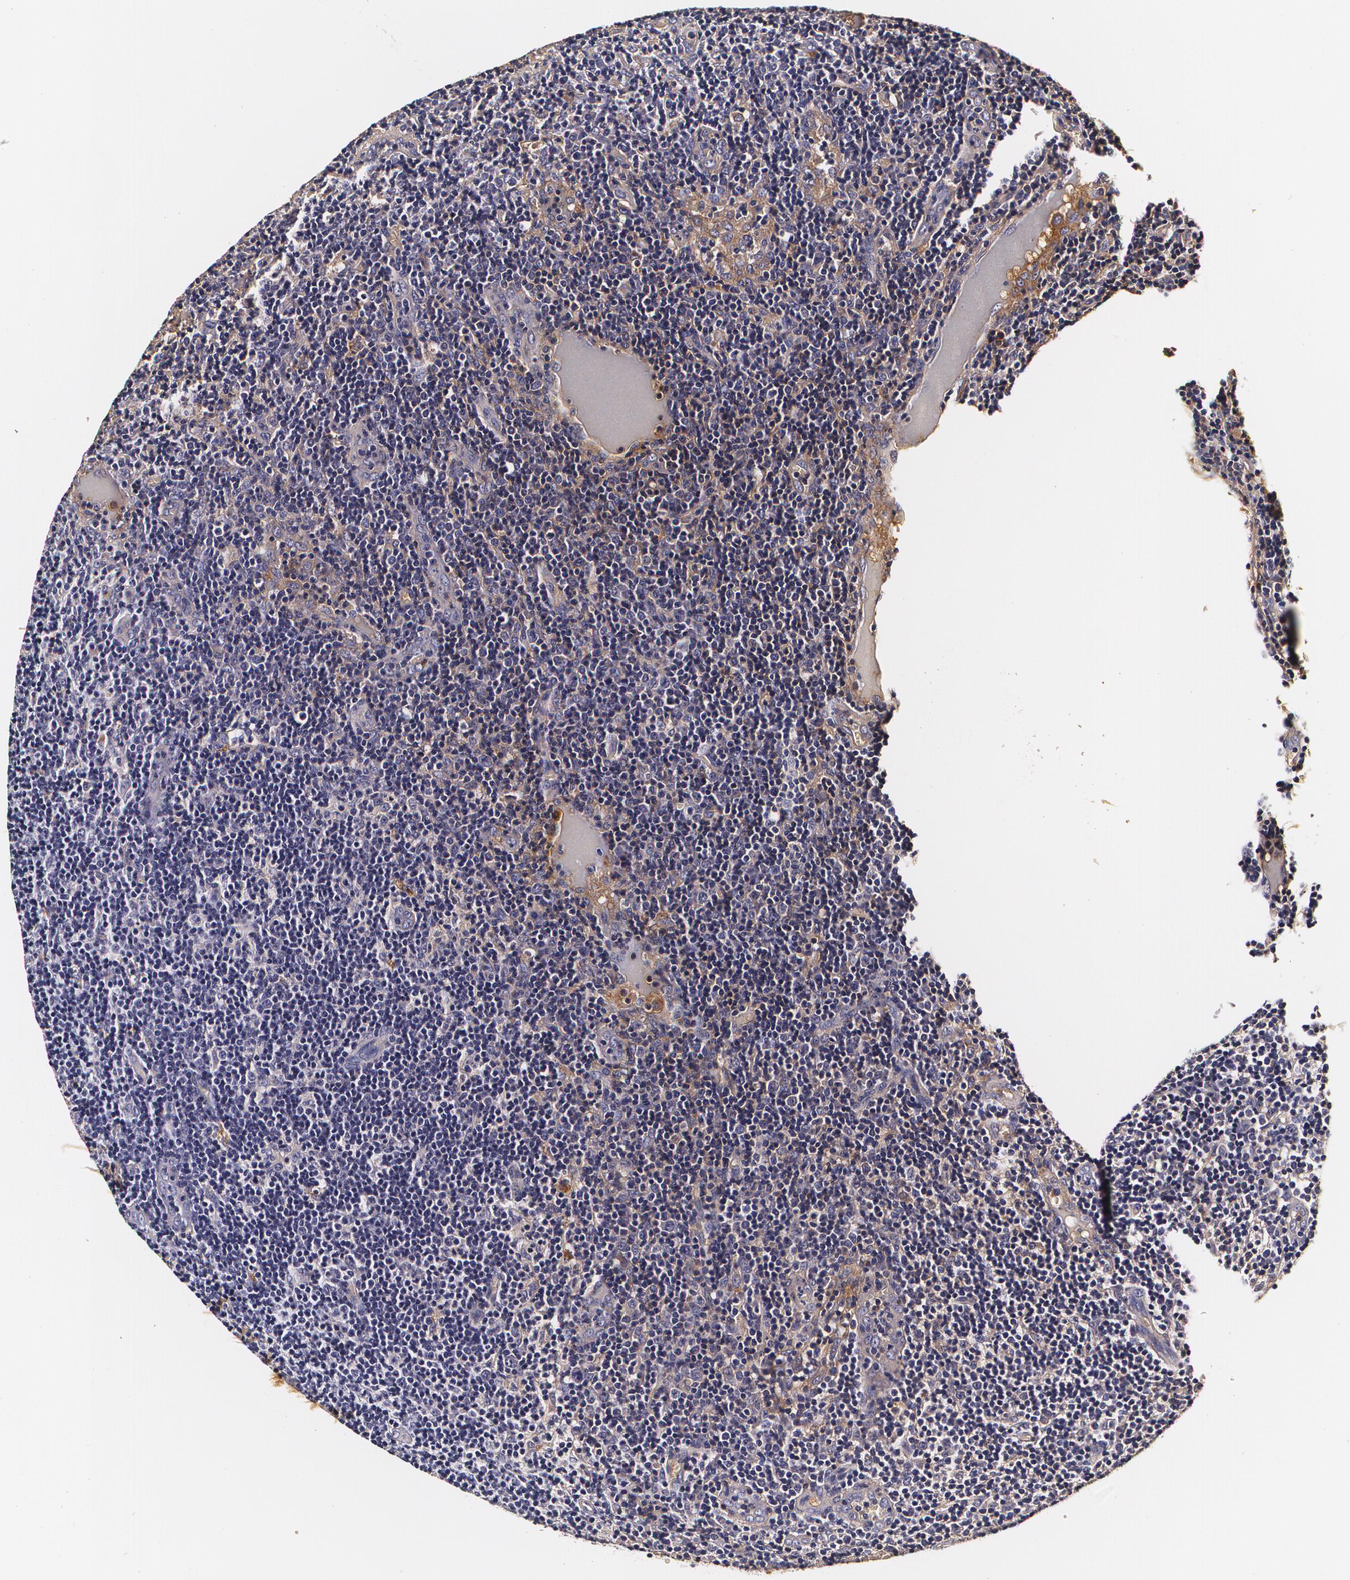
{"staining": {"intensity": "negative", "quantity": "none", "location": "none"}, "tissue": "lymph node", "cell_type": "Non-germinal center cells", "image_type": "normal", "snomed": [{"axis": "morphology", "description": "Normal tissue, NOS"}, {"axis": "morphology", "description": "Inflammation, NOS"}, {"axis": "topography", "description": "Lymph node"}, {"axis": "topography", "description": "Salivary gland"}], "caption": "Protein analysis of unremarkable lymph node shows no significant expression in non-germinal center cells.", "gene": "TTR", "patient": {"sex": "male", "age": 3}}